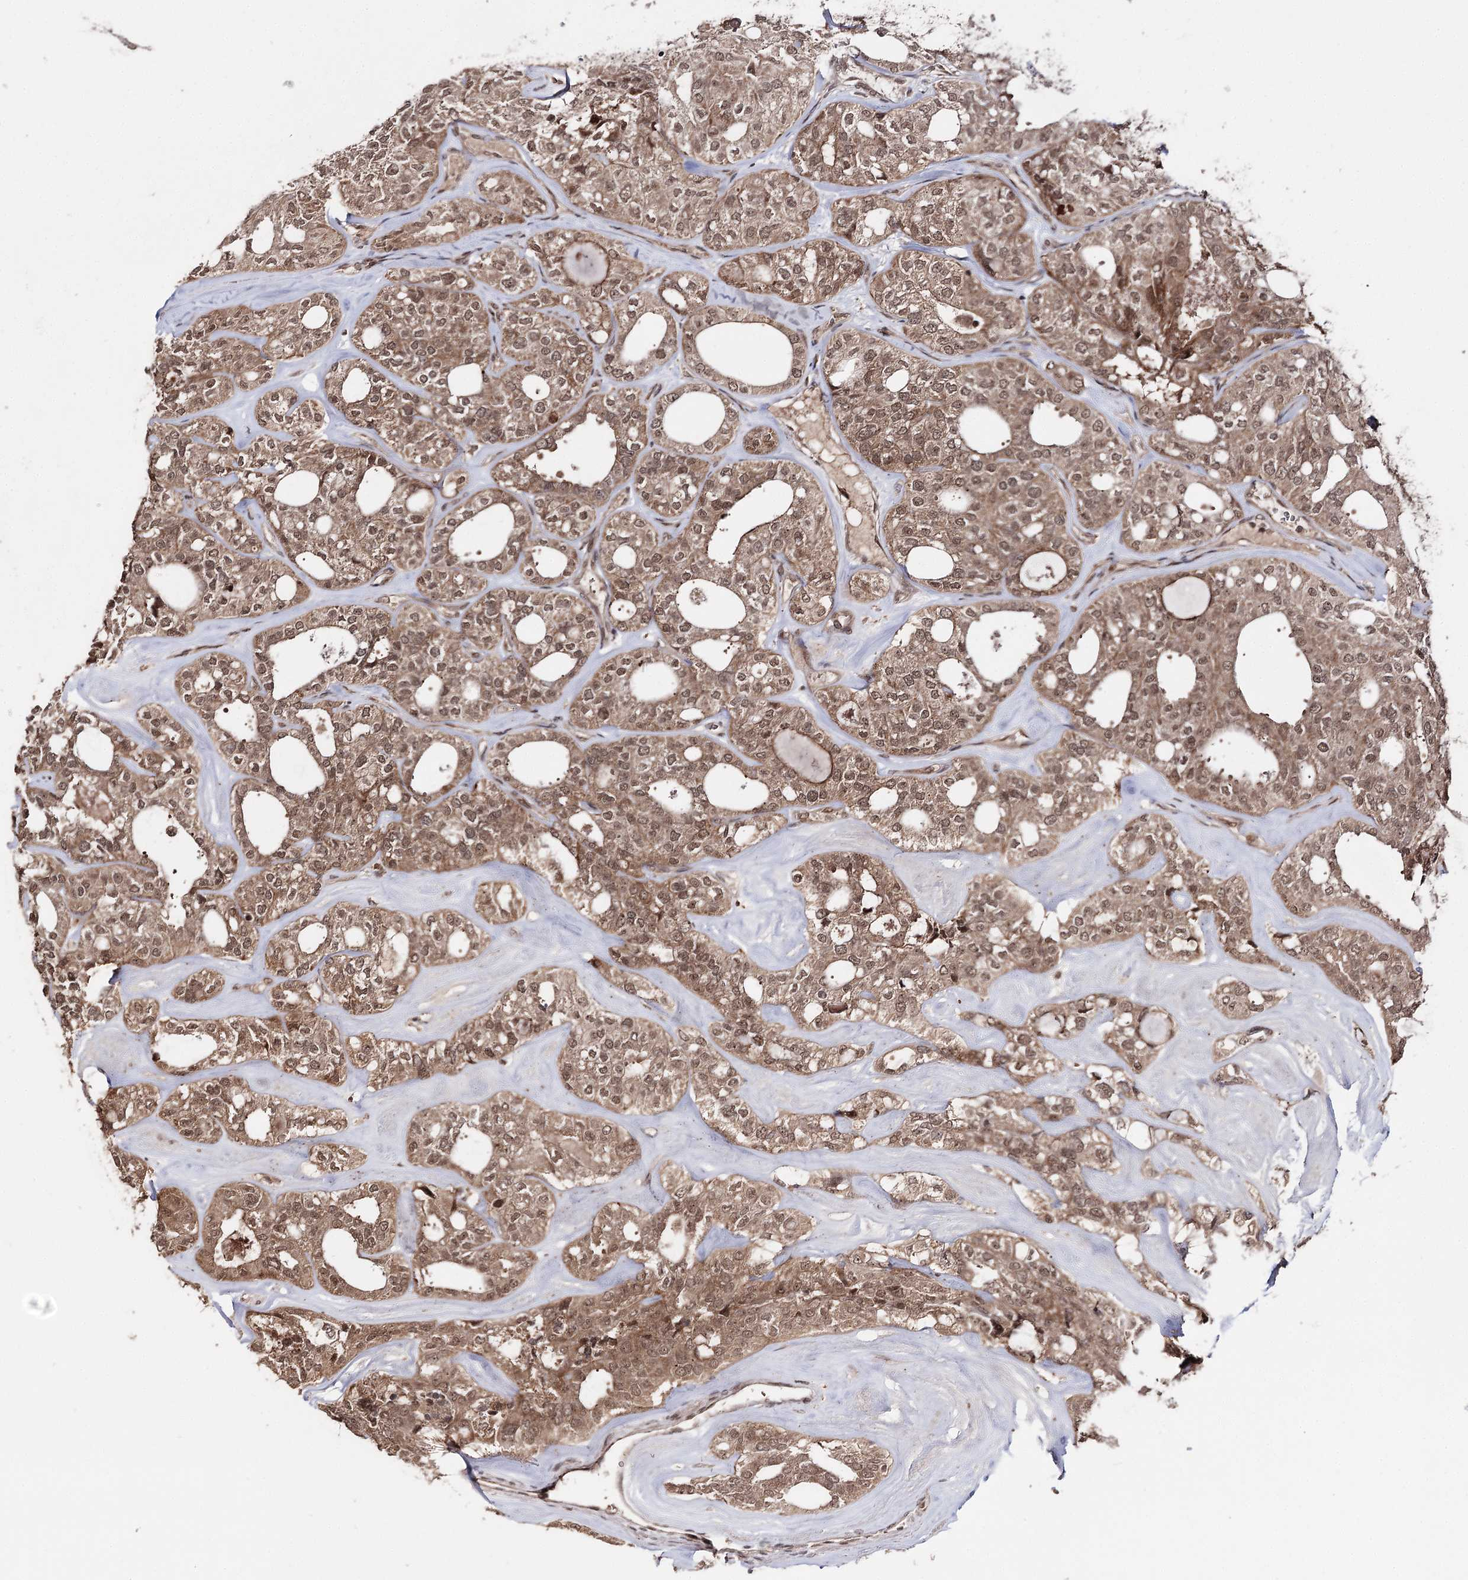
{"staining": {"intensity": "moderate", "quantity": ">75%", "location": "cytoplasmic/membranous,nuclear"}, "tissue": "thyroid cancer", "cell_type": "Tumor cells", "image_type": "cancer", "snomed": [{"axis": "morphology", "description": "Follicular adenoma carcinoma, NOS"}, {"axis": "topography", "description": "Thyroid gland"}], "caption": "Immunohistochemical staining of human follicular adenoma carcinoma (thyroid) shows medium levels of moderate cytoplasmic/membranous and nuclear expression in about >75% of tumor cells. The protein is shown in brown color, while the nuclei are stained blue.", "gene": "FAM53B", "patient": {"sex": "male", "age": 75}}